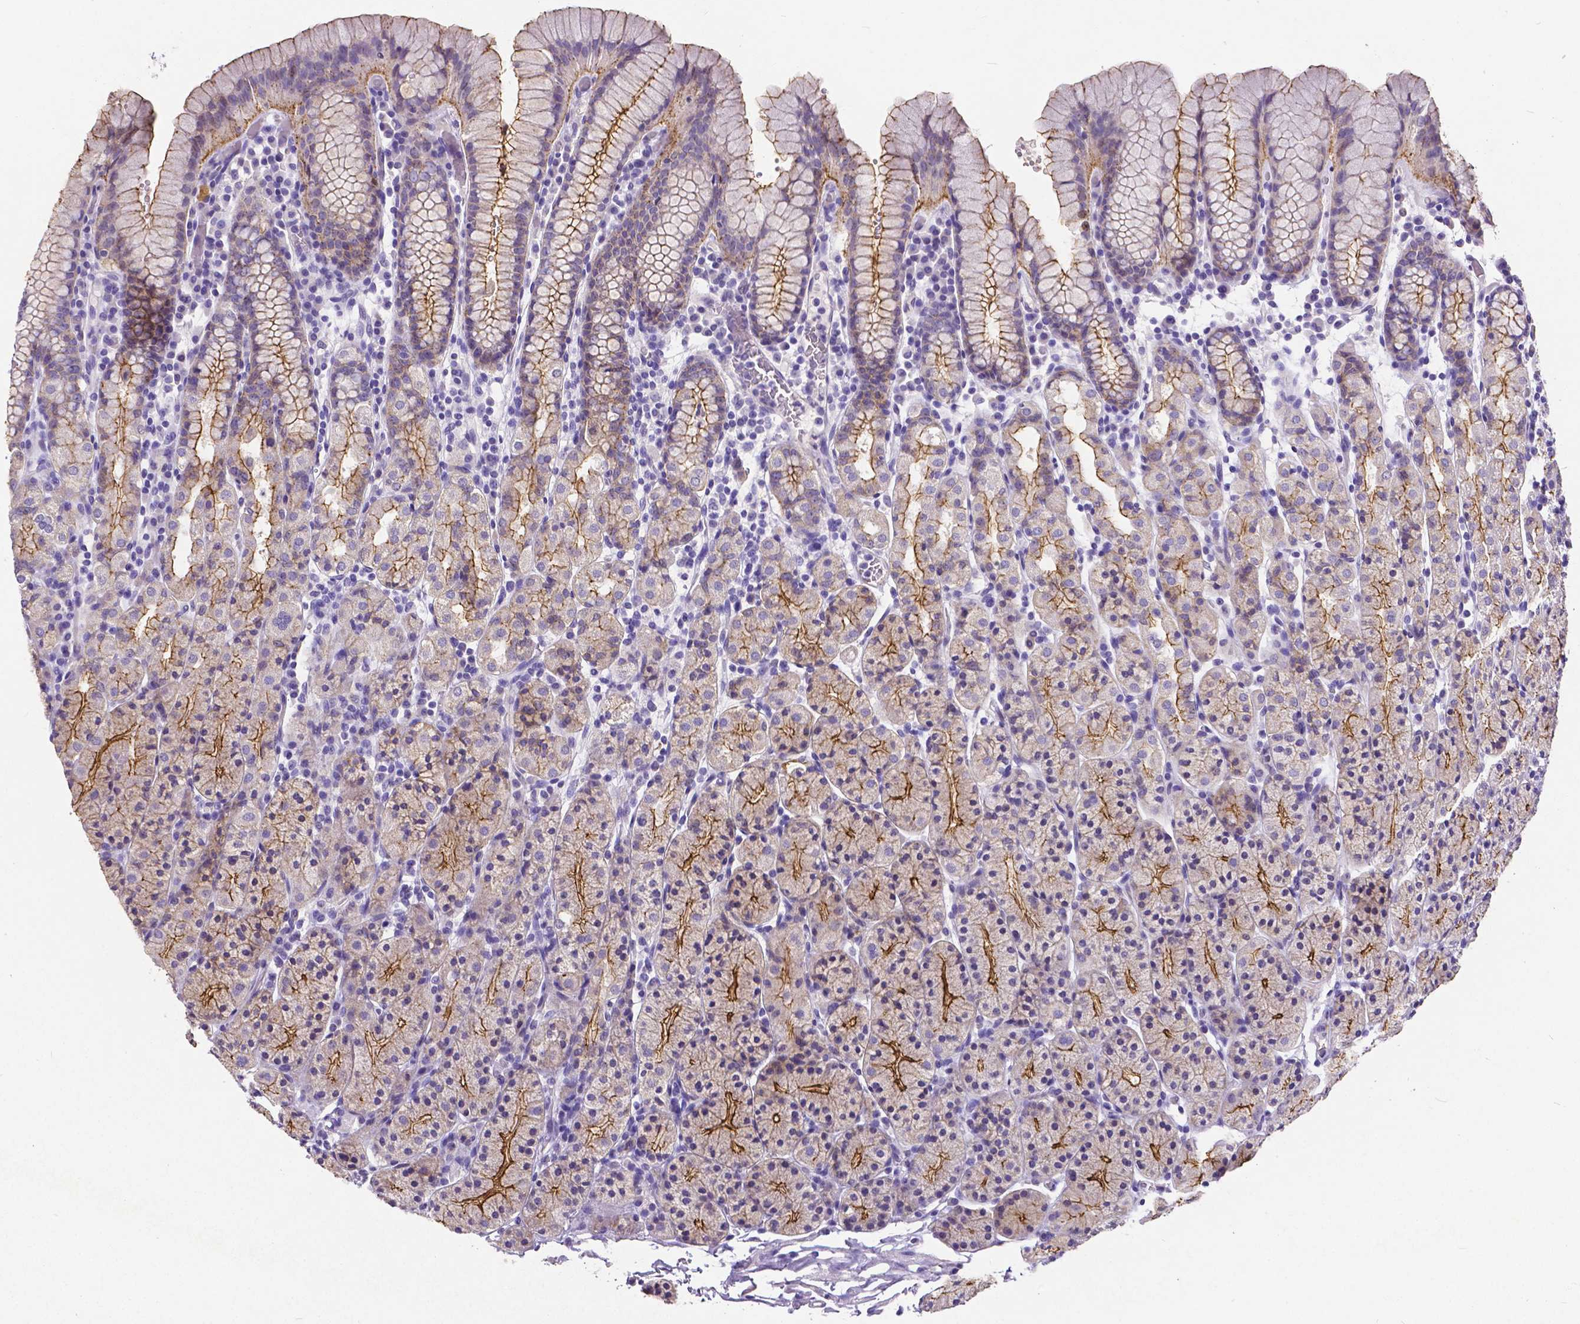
{"staining": {"intensity": "moderate", "quantity": "<25%", "location": "cytoplasmic/membranous"}, "tissue": "stomach", "cell_type": "Glandular cells", "image_type": "normal", "snomed": [{"axis": "morphology", "description": "Normal tissue, NOS"}, {"axis": "topography", "description": "Stomach, upper"}, {"axis": "topography", "description": "Stomach"}], "caption": "A high-resolution histopathology image shows immunohistochemistry staining of unremarkable stomach, which displays moderate cytoplasmic/membranous positivity in approximately <25% of glandular cells. The staining was performed using DAB (3,3'-diaminobenzidine) to visualize the protein expression in brown, while the nuclei were stained in blue with hematoxylin (Magnification: 20x).", "gene": "OCLN", "patient": {"sex": "male", "age": 62}}